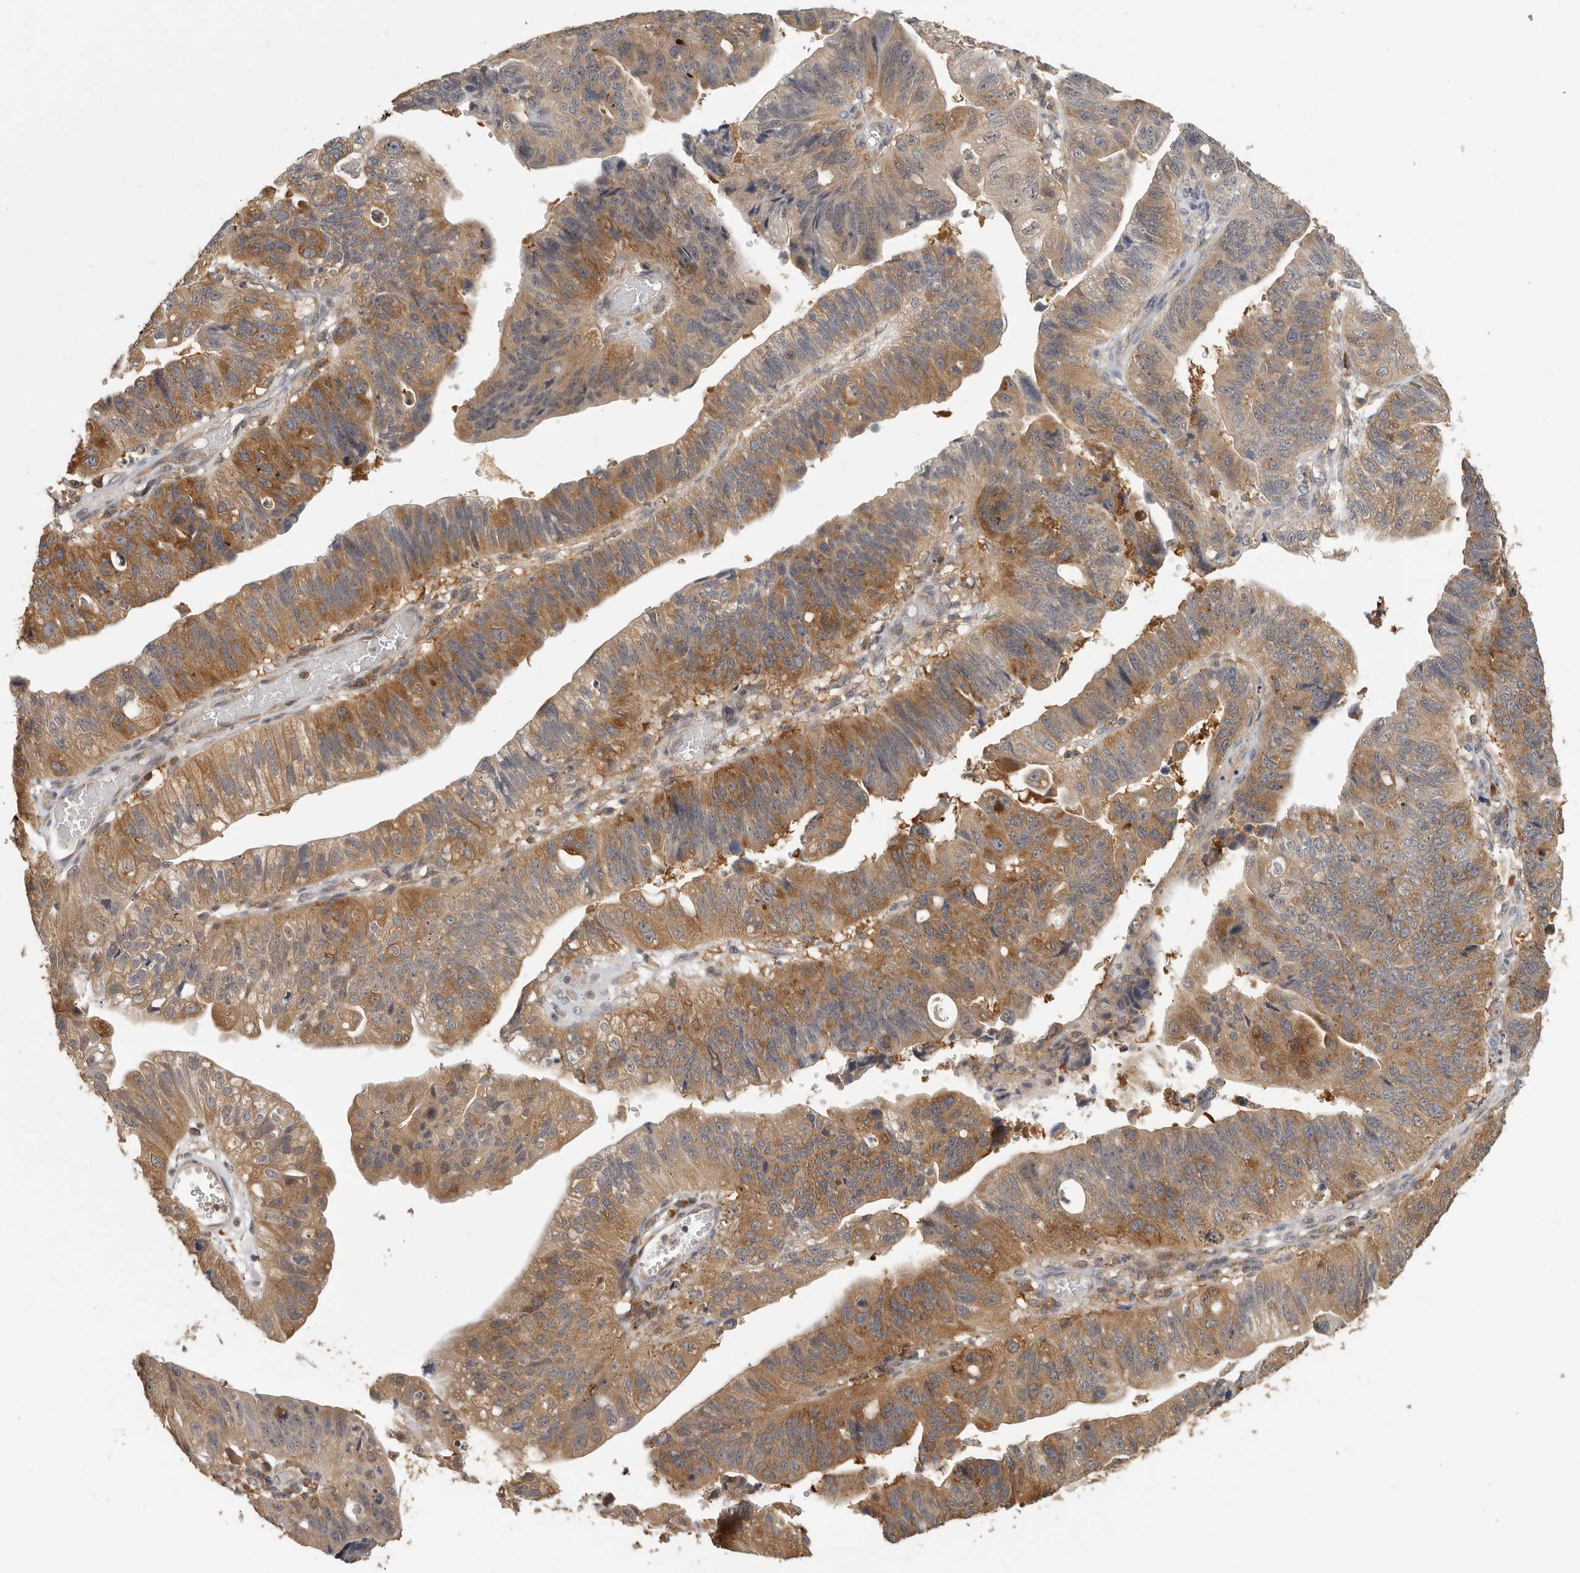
{"staining": {"intensity": "moderate", "quantity": ">75%", "location": "cytoplasmic/membranous"}, "tissue": "stomach cancer", "cell_type": "Tumor cells", "image_type": "cancer", "snomed": [{"axis": "morphology", "description": "Adenocarcinoma, NOS"}, {"axis": "topography", "description": "Stomach"}], "caption": "Immunohistochemical staining of human stomach cancer (adenocarcinoma) shows moderate cytoplasmic/membranous protein staining in approximately >75% of tumor cells. The staining is performed using DAB (3,3'-diaminobenzidine) brown chromogen to label protein expression. The nuclei are counter-stained blue using hematoxylin.", "gene": "CCT8", "patient": {"sex": "male", "age": 59}}